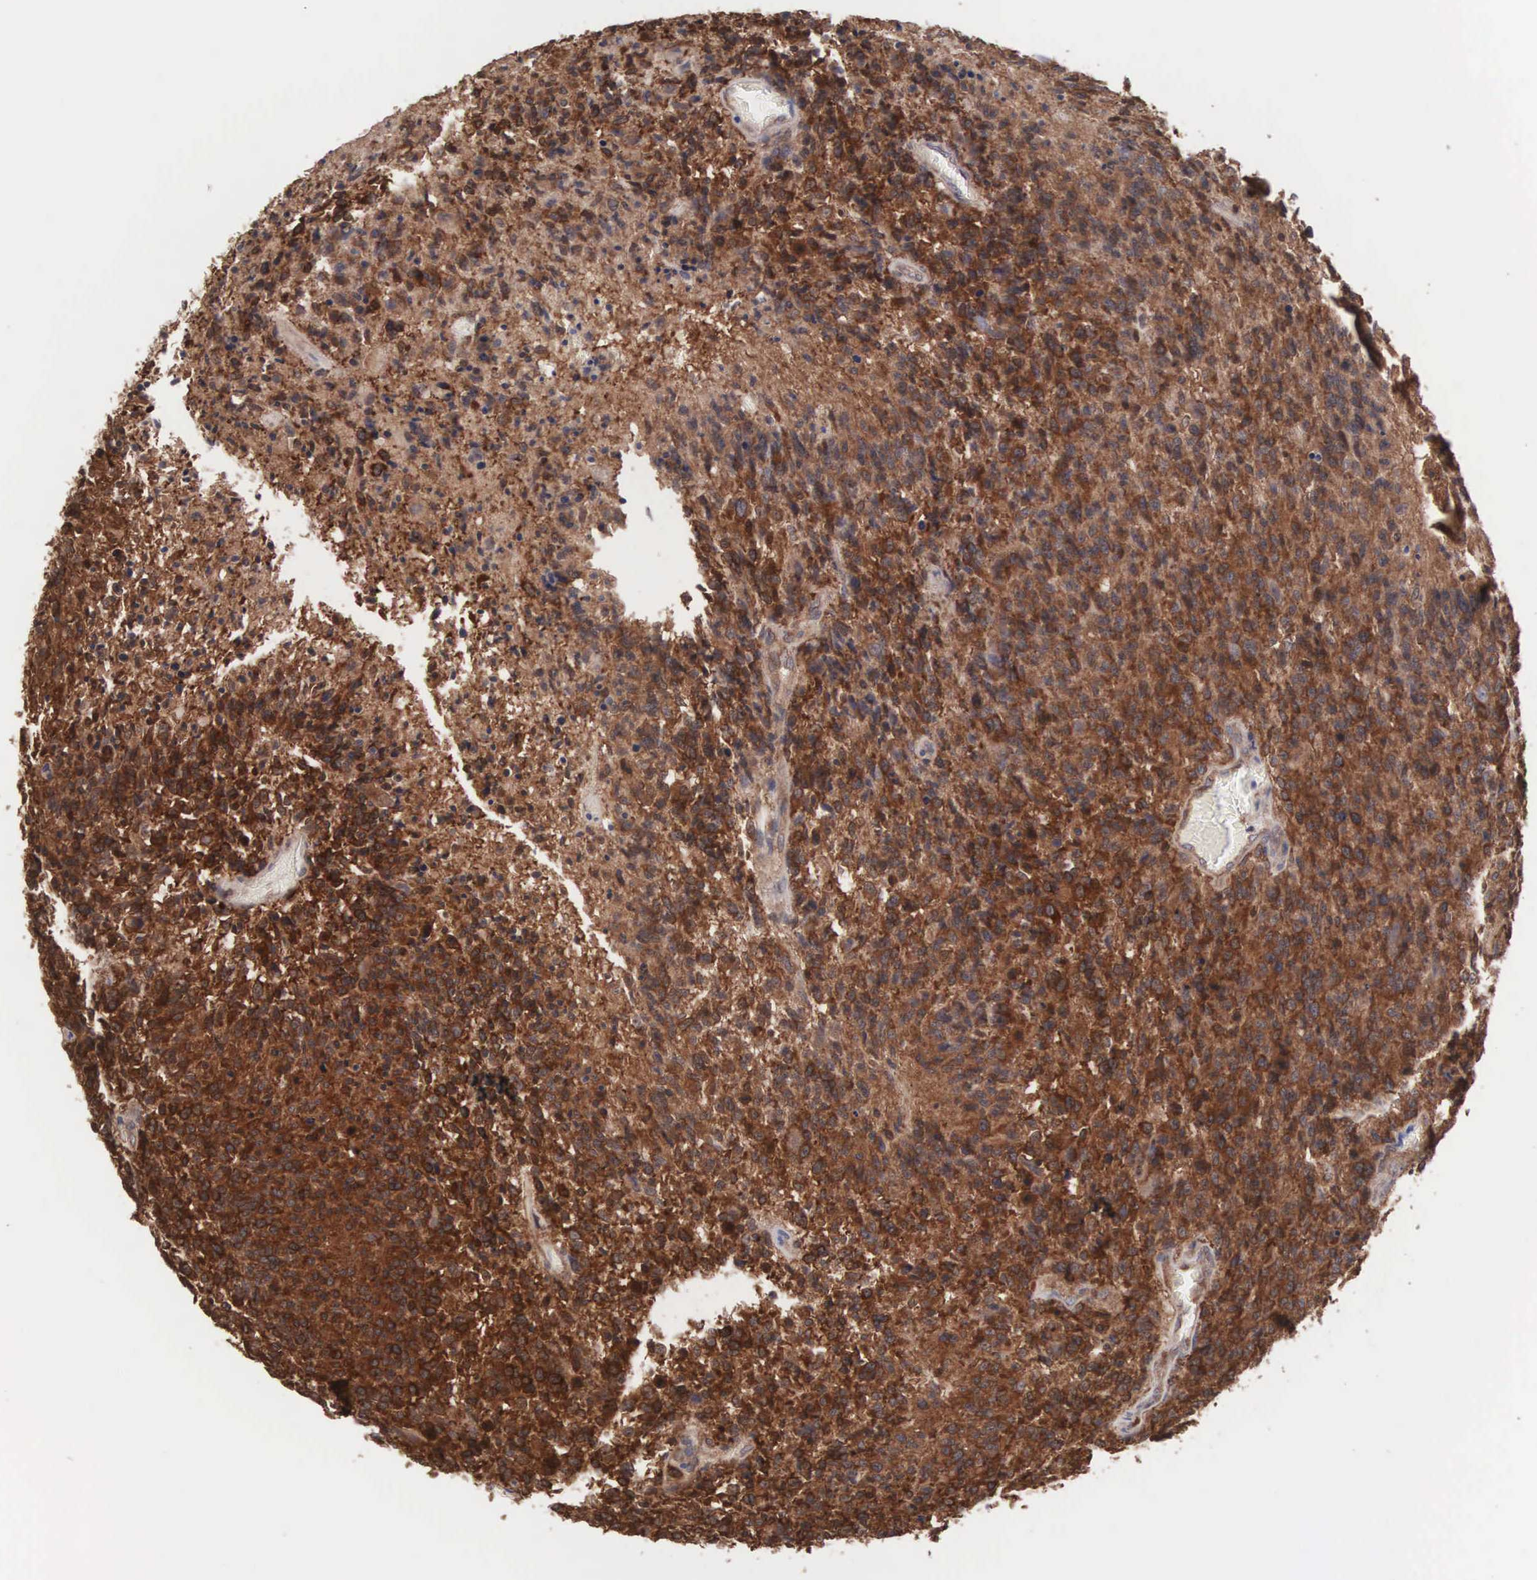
{"staining": {"intensity": "strong", "quantity": ">75%", "location": "cytoplasmic/membranous"}, "tissue": "glioma", "cell_type": "Tumor cells", "image_type": "cancer", "snomed": [{"axis": "morphology", "description": "Glioma, malignant, High grade"}, {"axis": "topography", "description": "Brain"}], "caption": "High-magnification brightfield microscopy of glioma stained with DAB (brown) and counterstained with hematoxylin (blue). tumor cells exhibit strong cytoplasmic/membranous expression is appreciated in about>75% of cells.", "gene": "MTHFD1", "patient": {"sex": "male", "age": 36}}